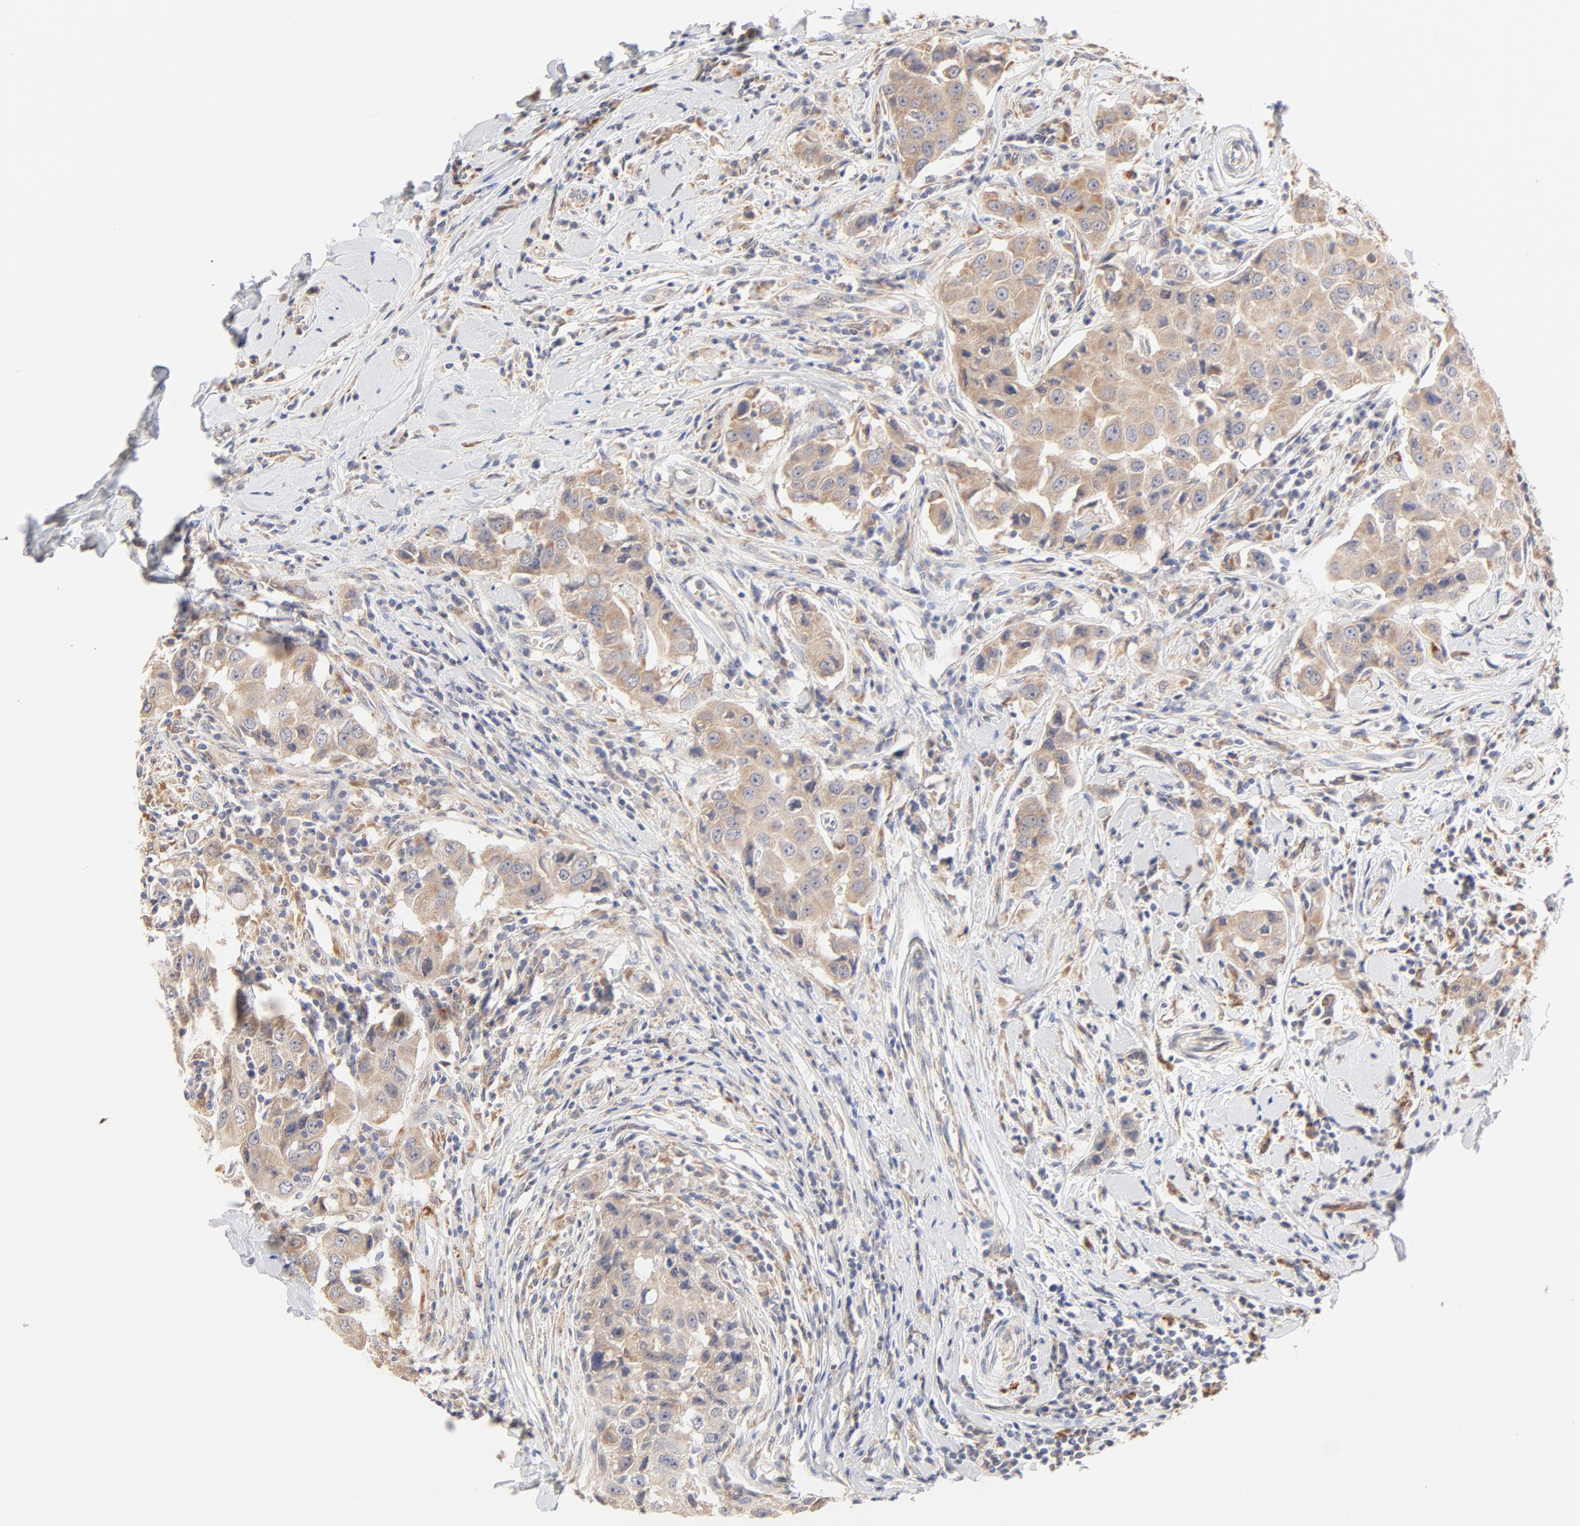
{"staining": {"intensity": "moderate", "quantity": ">75%", "location": "cytoplasmic/membranous"}, "tissue": "breast cancer", "cell_type": "Tumor cells", "image_type": "cancer", "snomed": [{"axis": "morphology", "description": "Duct carcinoma"}, {"axis": "topography", "description": "Breast"}], "caption": "The micrograph demonstrates staining of invasive ductal carcinoma (breast), revealing moderate cytoplasmic/membranous protein positivity (brown color) within tumor cells. The protein of interest is shown in brown color, while the nuclei are stained blue.", "gene": "MTERF2", "patient": {"sex": "female", "age": 27}}